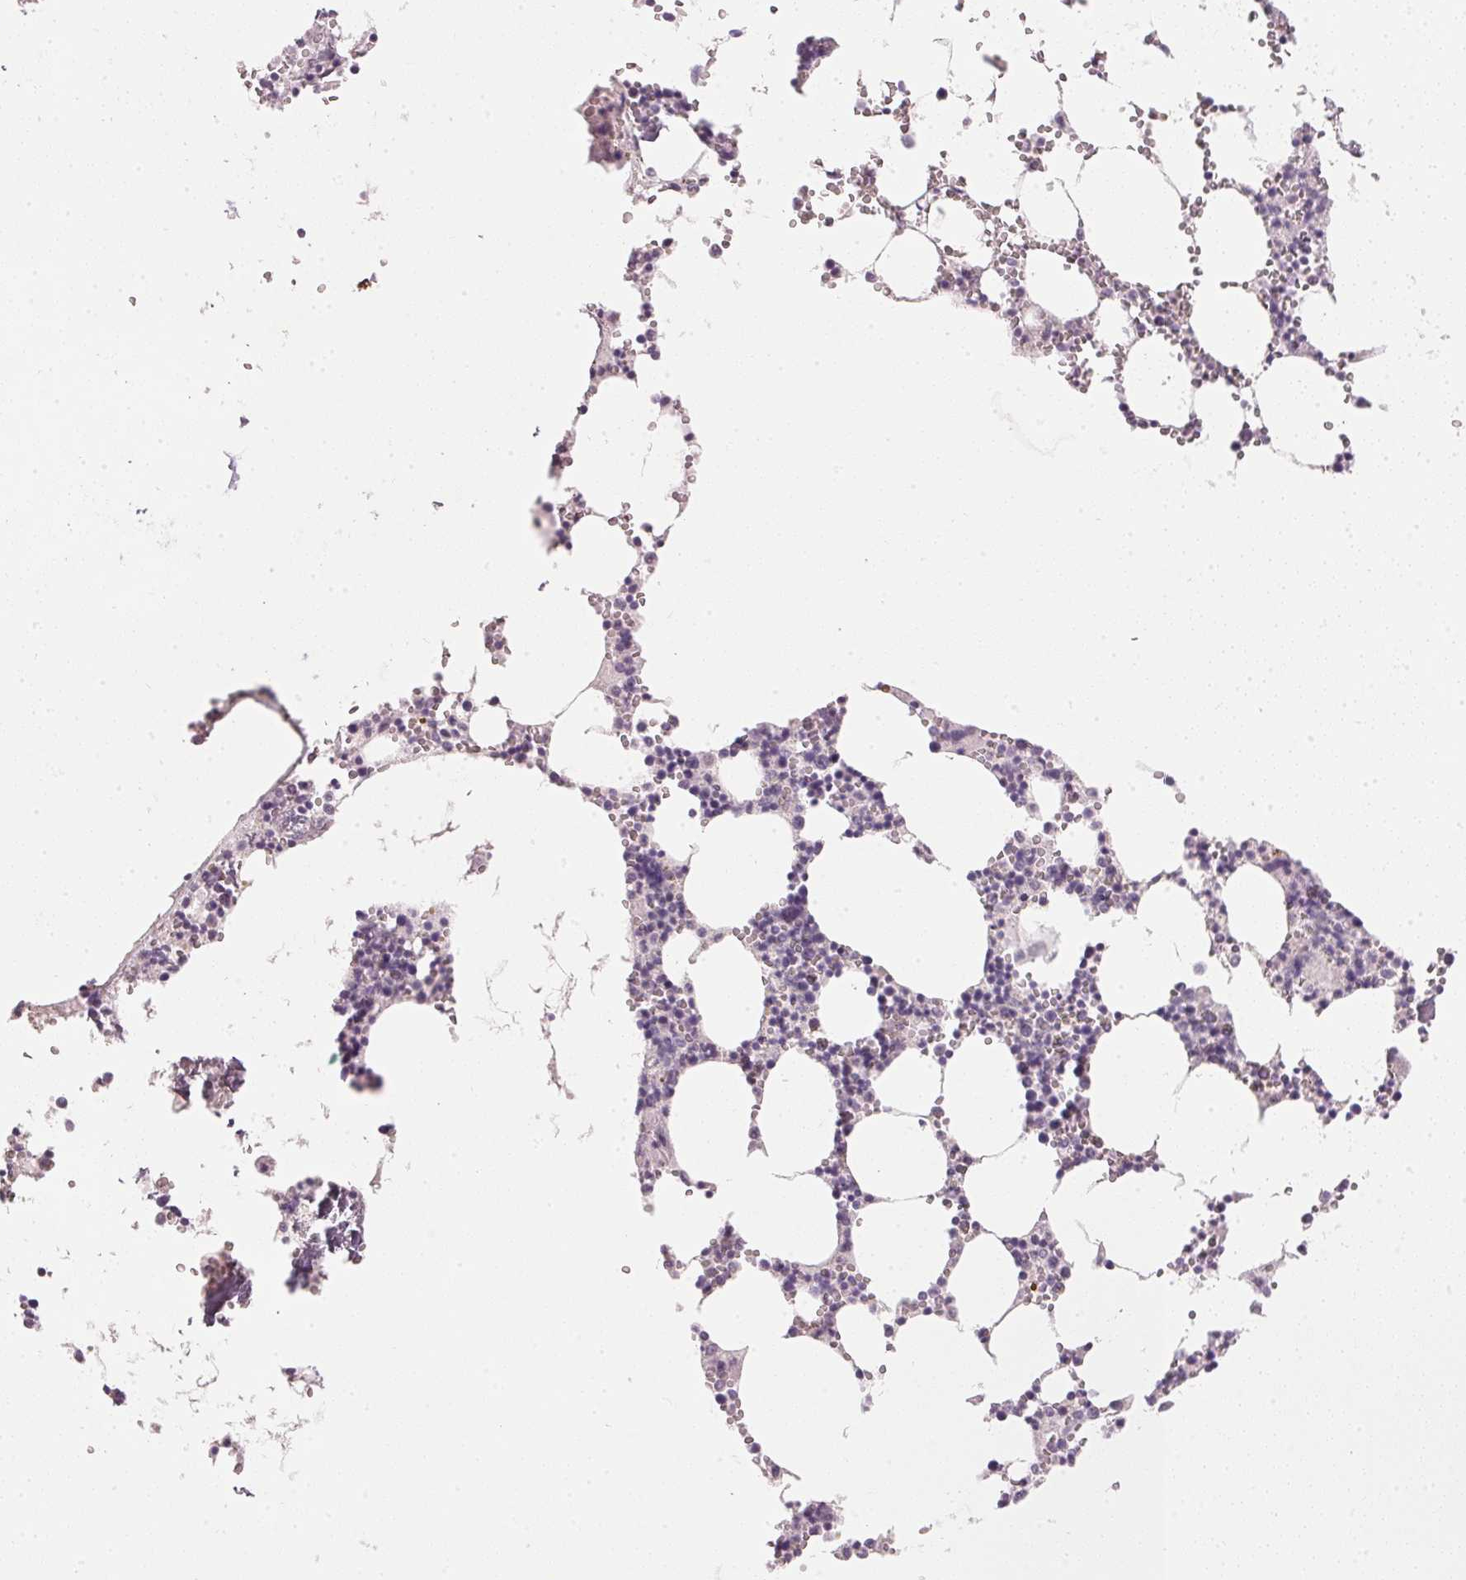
{"staining": {"intensity": "negative", "quantity": "none", "location": "none"}, "tissue": "bone marrow", "cell_type": "Hematopoietic cells", "image_type": "normal", "snomed": [{"axis": "morphology", "description": "Normal tissue, NOS"}, {"axis": "topography", "description": "Bone marrow"}], "caption": "IHC histopathology image of benign human bone marrow stained for a protein (brown), which shows no expression in hematopoietic cells.", "gene": "IGFBP1", "patient": {"sex": "male", "age": 54}}